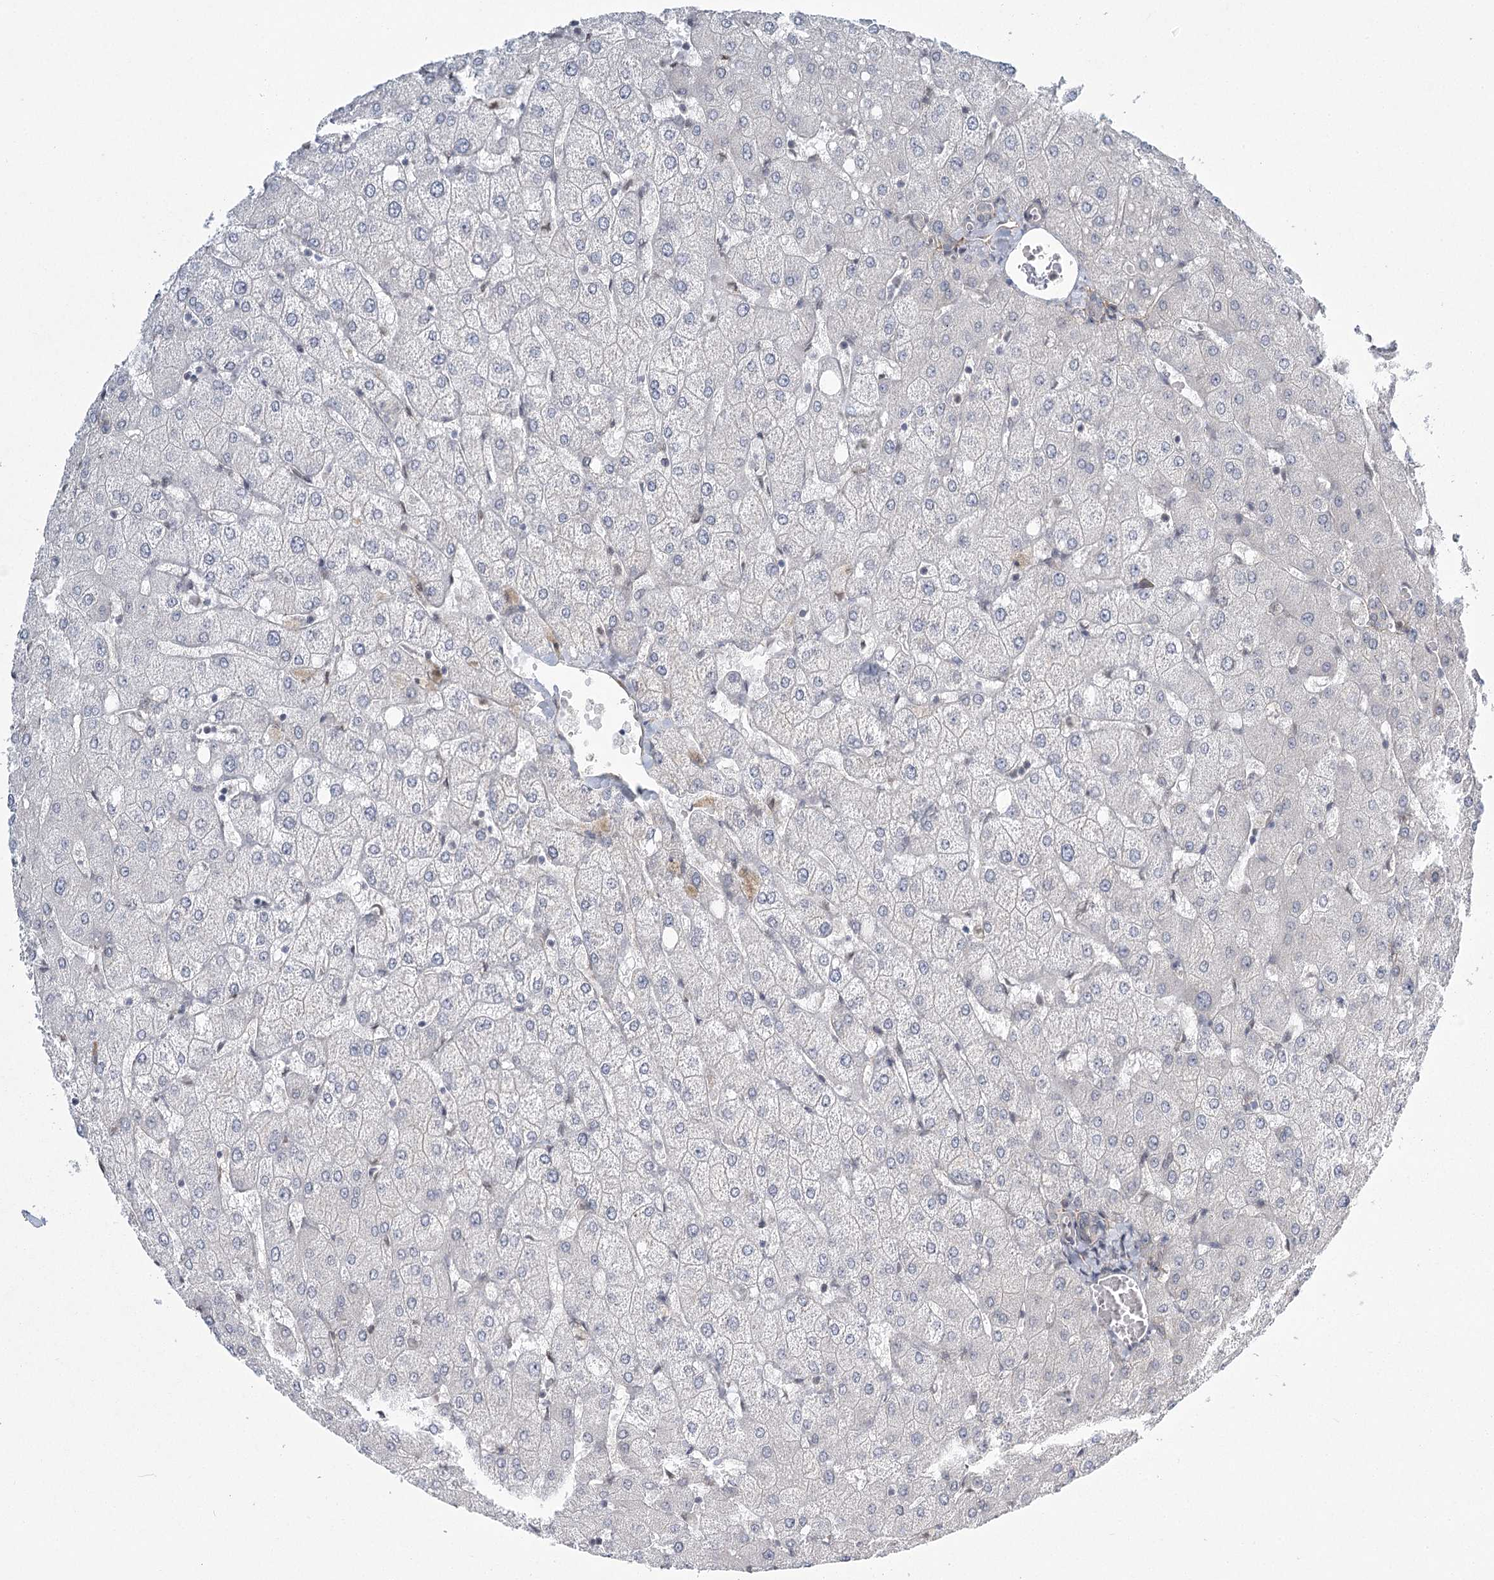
{"staining": {"intensity": "negative", "quantity": "none", "location": "none"}, "tissue": "liver", "cell_type": "Cholangiocytes", "image_type": "normal", "snomed": [{"axis": "morphology", "description": "Normal tissue, NOS"}, {"axis": "topography", "description": "Liver"}], "caption": "Liver was stained to show a protein in brown. There is no significant expression in cholangiocytes. (Stains: DAB (3,3'-diaminobenzidine) immunohistochemistry (IHC) with hematoxylin counter stain, Microscopy: brightfield microscopy at high magnification).", "gene": "MED28", "patient": {"sex": "female", "age": 54}}